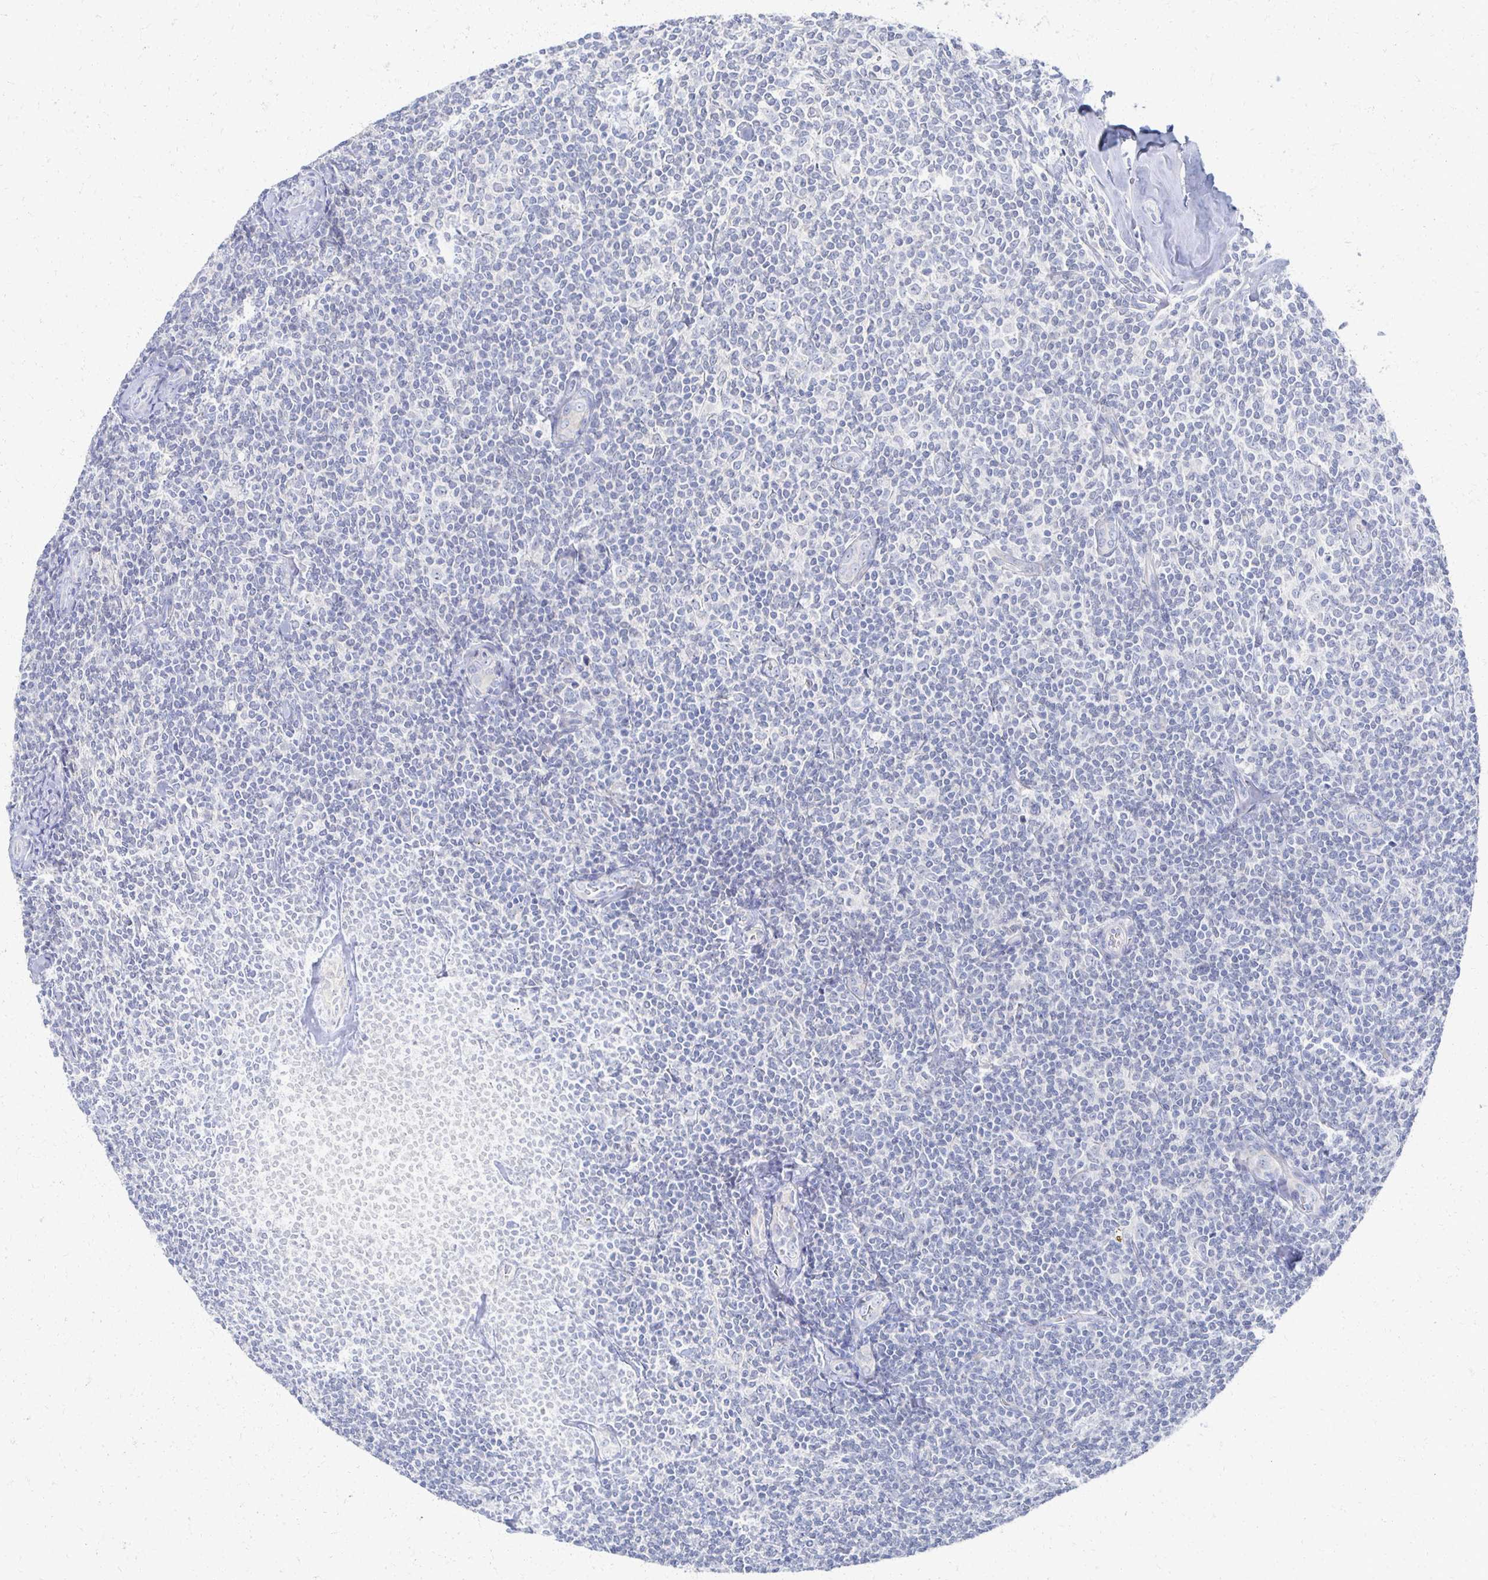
{"staining": {"intensity": "negative", "quantity": "none", "location": "none"}, "tissue": "lymphoma", "cell_type": "Tumor cells", "image_type": "cancer", "snomed": [{"axis": "morphology", "description": "Malignant lymphoma, non-Hodgkin's type, Low grade"}, {"axis": "topography", "description": "Lymph node"}], "caption": "Immunohistochemical staining of human malignant lymphoma, non-Hodgkin's type (low-grade) exhibits no significant staining in tumor cells.", "gene": "PRR20A", "patient": {"sex": "female", "age": 56}}